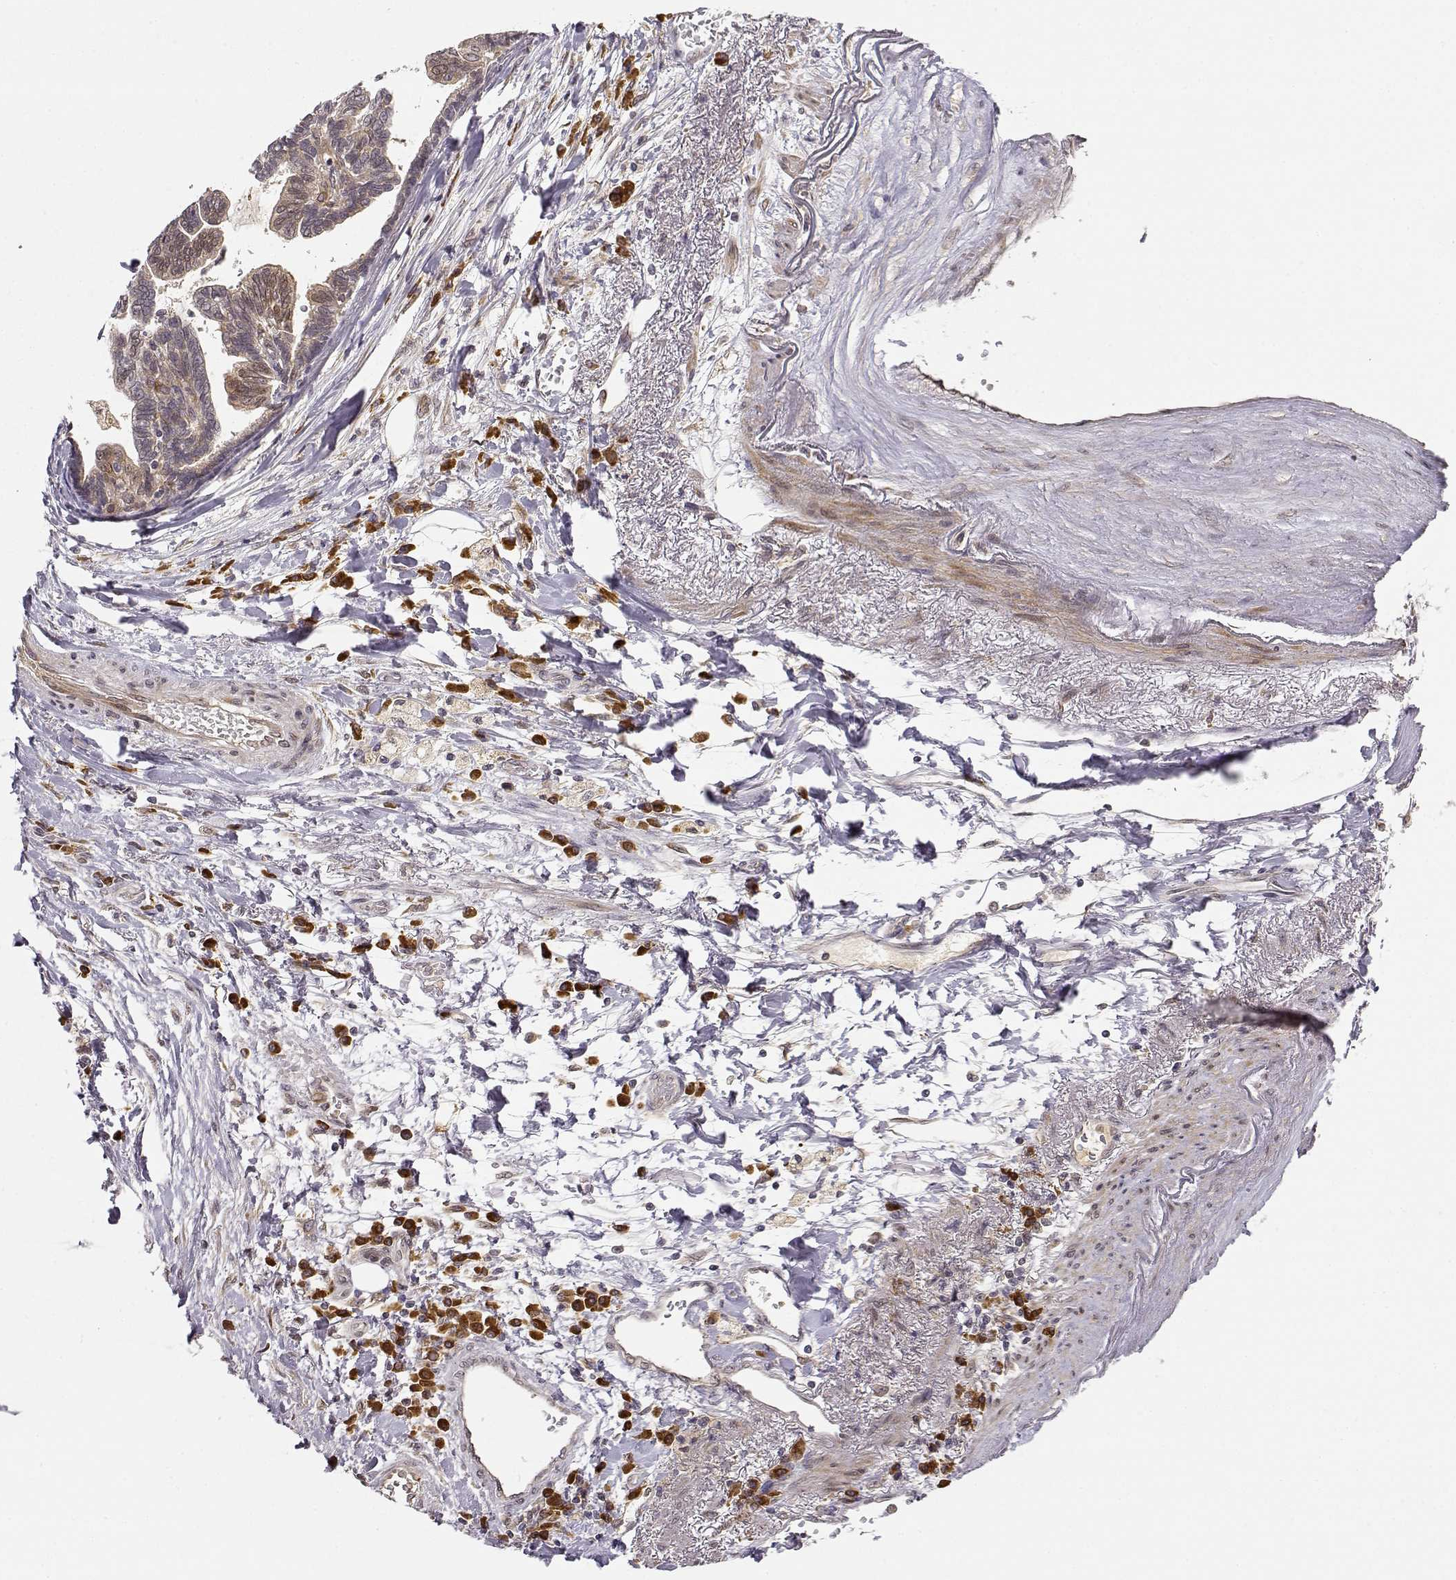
{"staining": {"intensity": "weak", "quantity": ">75%", "location": "cytoplasmic/membranous,nuclear"}, "tissue": "stomach cancer", "cell_type": "Tumor cells", "image_type": "cancer", "snomed": [{"axis": "morphology", "description": "Adenocarcinoma, NOS"}, {"axis": "topography", "description": "Stomach"}], "caption": "About >75% of tumor cells in adenocarcinoma (stomach) display weak cytoplasmic/membranous and nuclear protein positivity as visualized by brown immunohistochemical staining.", "gene": "ERGIC2", "patient": {"sex": "male", "age": 83}}